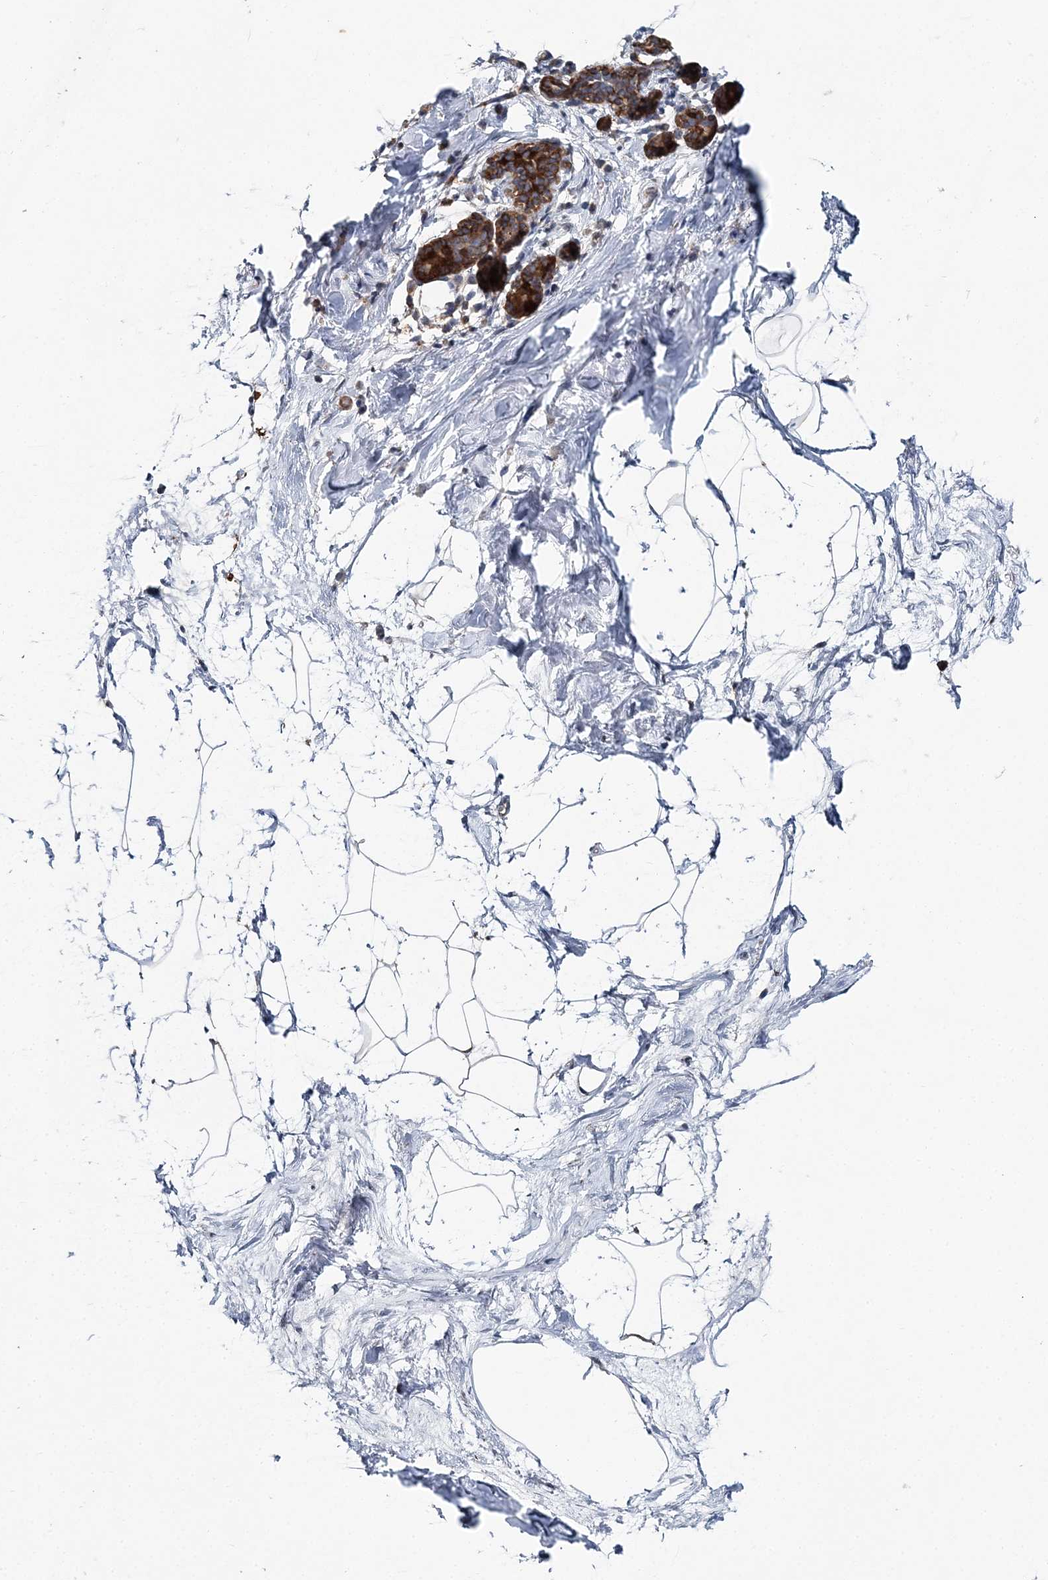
{"staining": {"intensity": "negative", "quantity": "none", "location": "none"}, "tissue": "breast", "cell_type": "Adipocytes", "image_type": "normal", "snomed": [{"axis": "morphology", "description": "Normal tissue, NOS"}, {"axis": "topography", "description": "Breast"}], "caption": "This is an IHC image of normal human breast. There is no expression in adipocytes.", "gene": "SPOPL", "patient": {"sex": "female", "age": 62}}